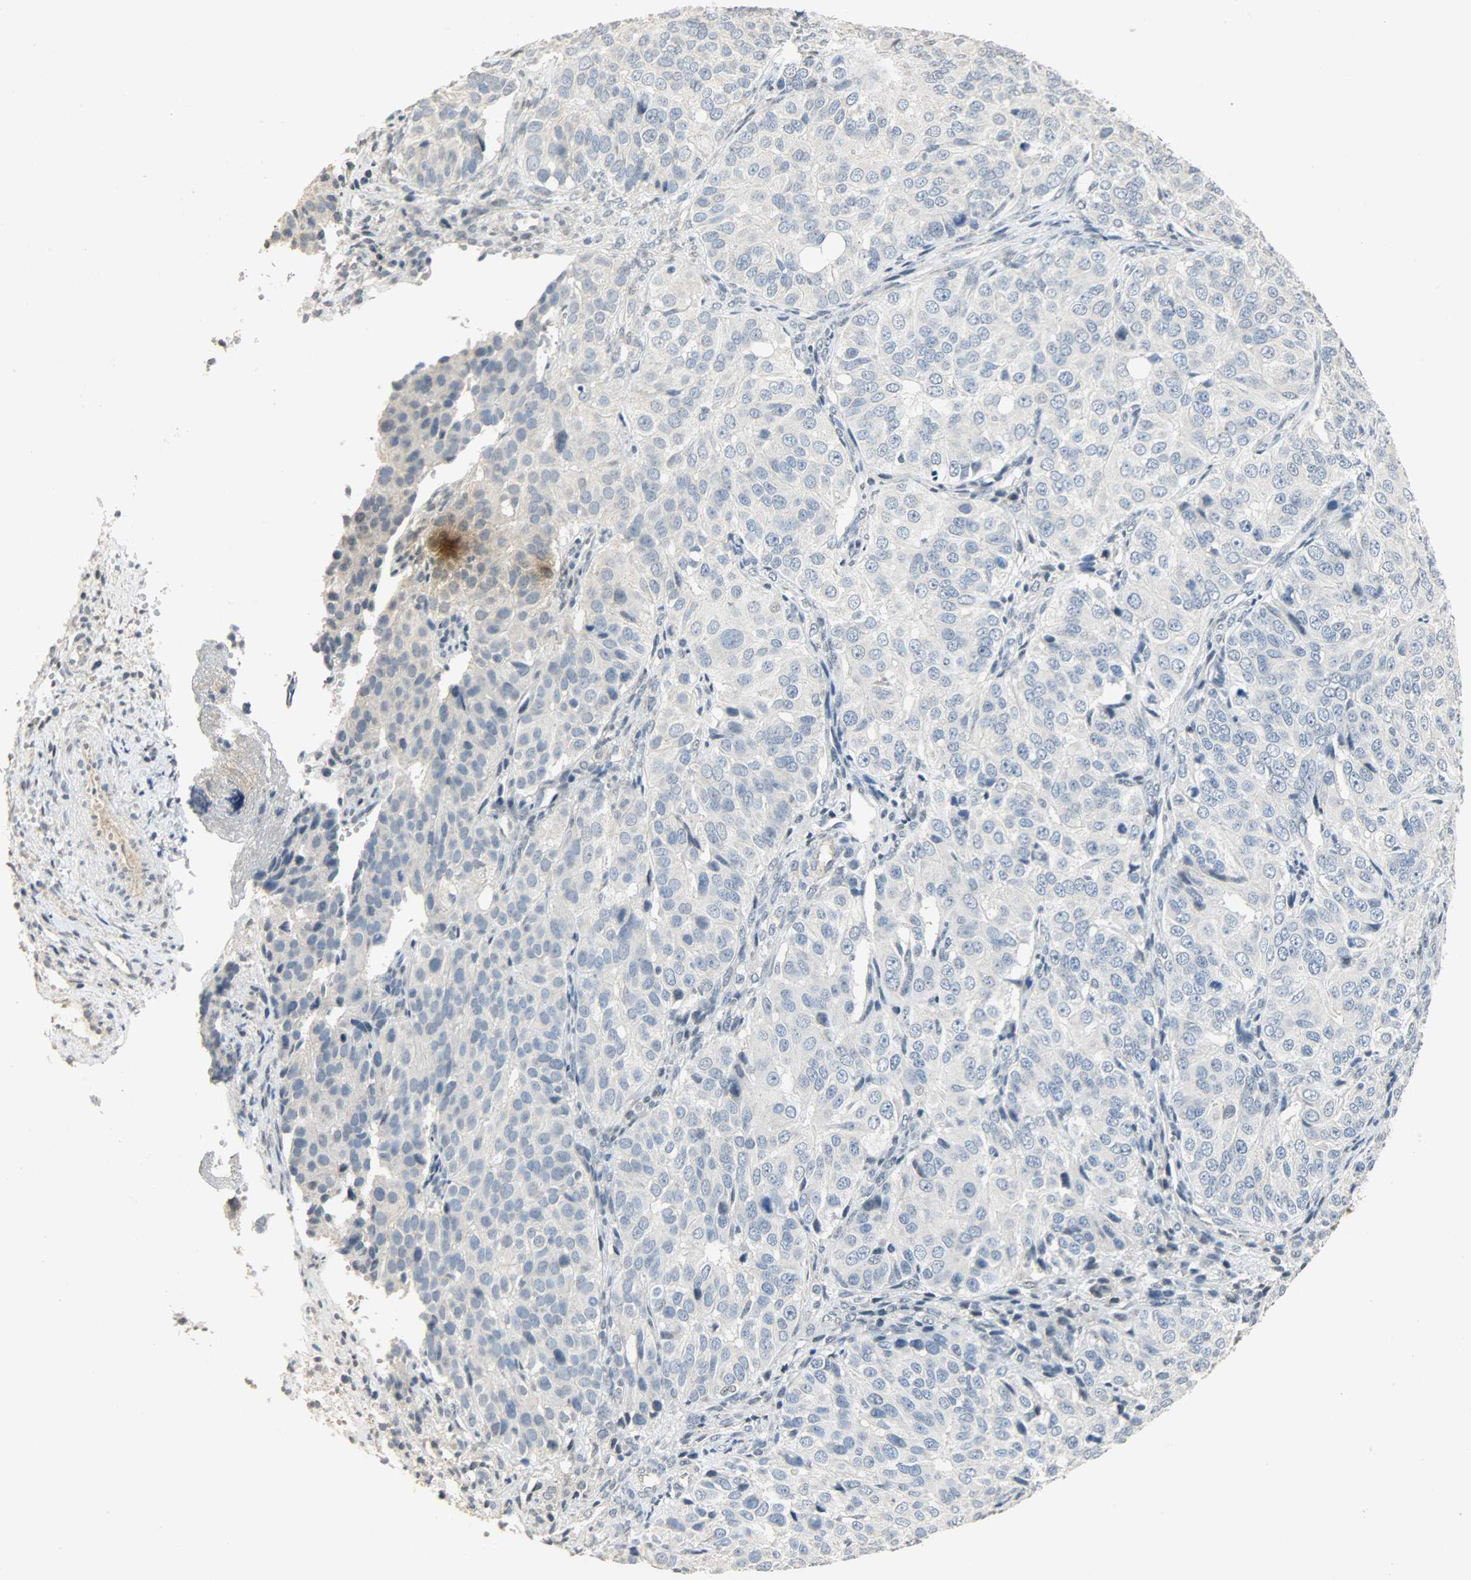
{"staining": {"intensity": "negative", "quantity": "none", "location": "none"}, "tissue": "ovarian cancer", "cell_type": "Tumor cells", "image_type": "cancer", "snomed": [{"axis": "morphology", "description": "Carcinoma, endometroid"}, {"axis": "topography", "description": "Ovary"}], "caption": "Micrograph shows no protein expression in tumor cells of ovarian endometroid carcinoma tissue. (DAB IHC, high magnification).", "gene": "DNAJB6", "patient": {"sex": "female", "age": 51}}